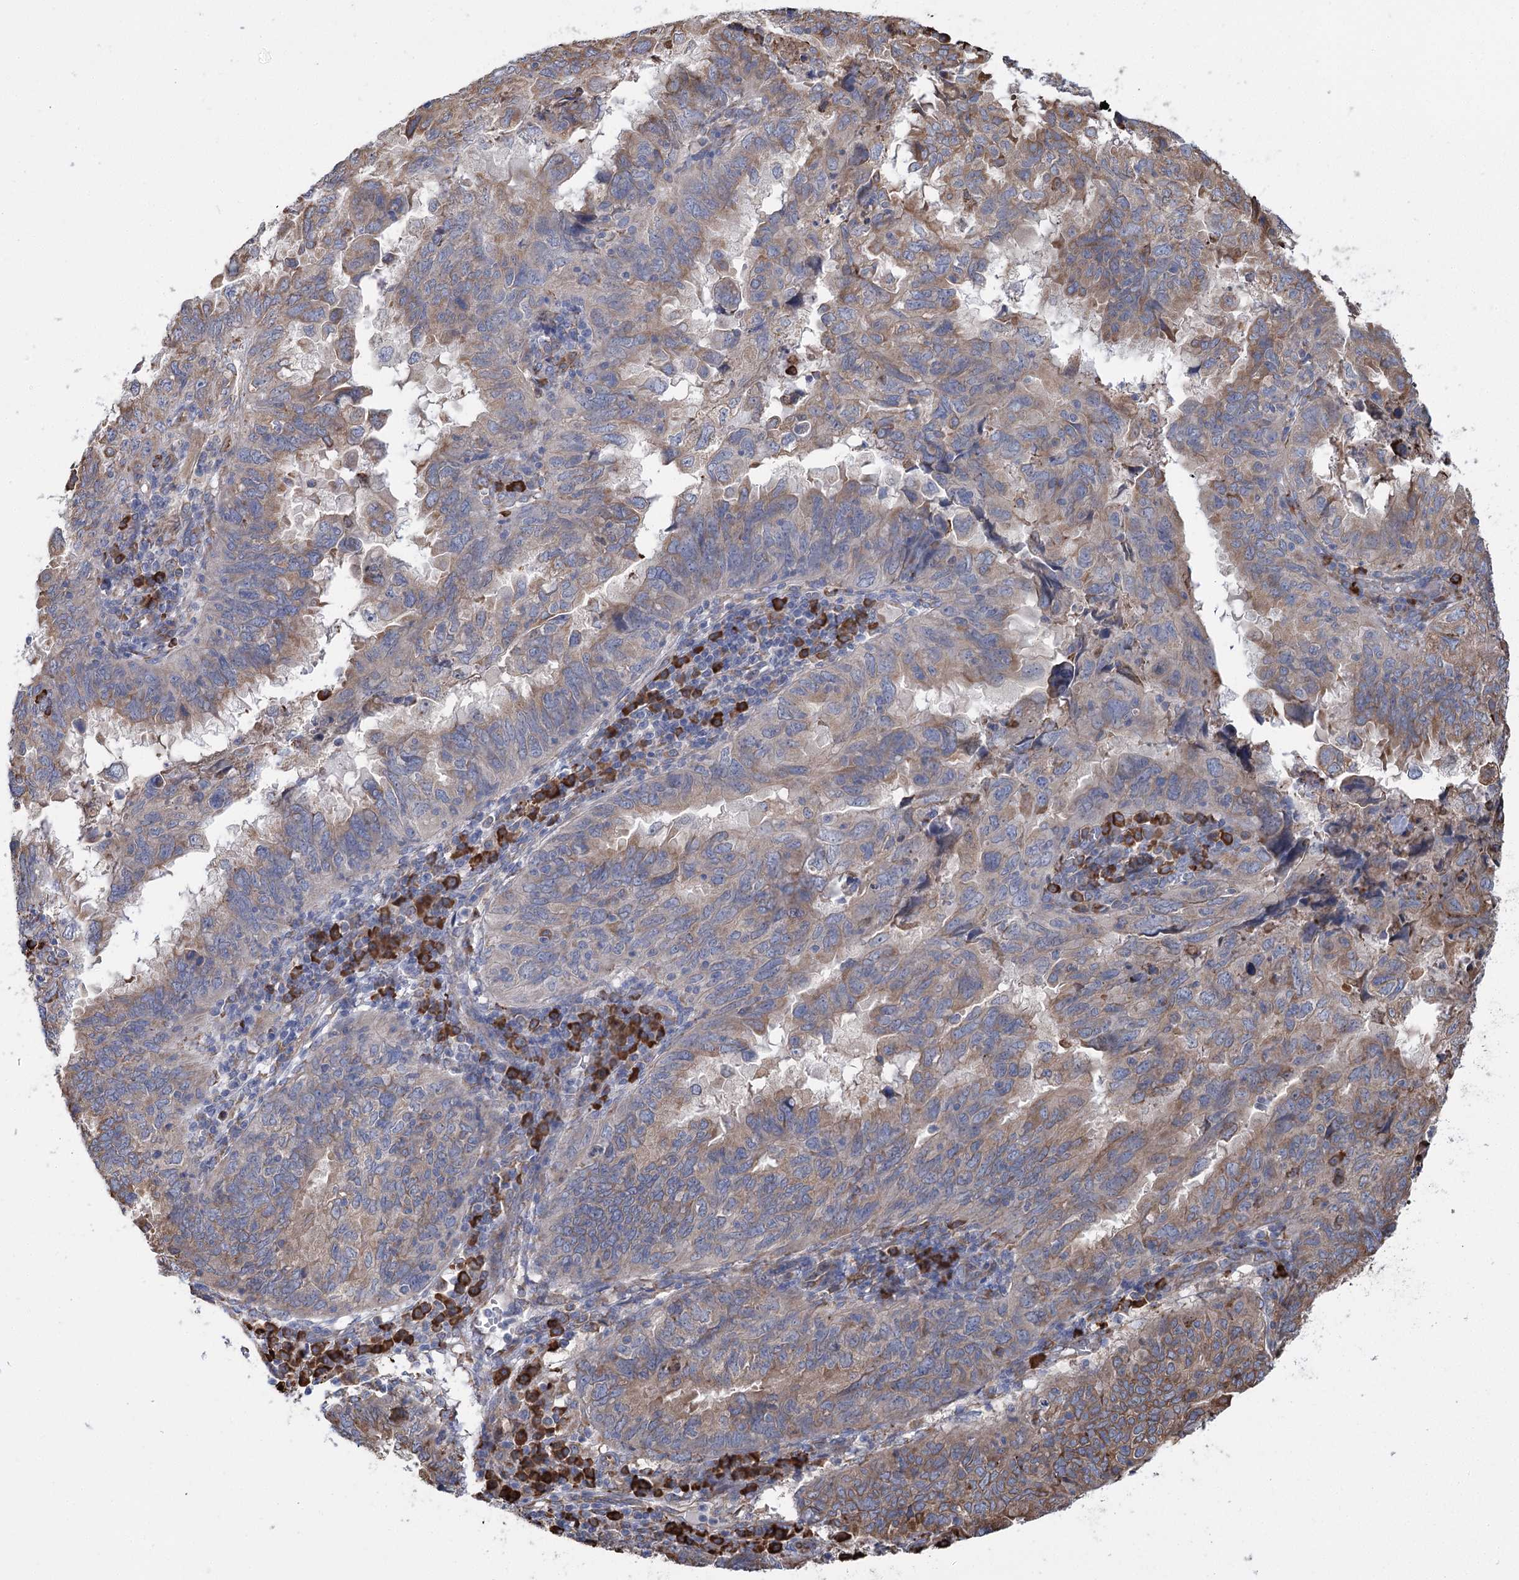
{"staining": {"intensity": "moderate", "quantity": "25%-75%", "location": "cytoplasmic/membranous"}, "tissue": "endometrial cancer", "cell_type": "Tumor cells", "image_type": "cancer", "snomed": [{"axis": "morphology", "description": "Adenocarcinoma, NOS"}, {"axis": "topography", "description": "Uterus"}], "caption": "Protein expression analysis of endometrial cancer shows moderate cytoplasmic/membranous expression in approximately 25%-75% of tumor cells. The staining was performed using DAB (3,3'-diaminobenzidine), with brown indicating positive protein expression. Nuclei are stained blue with hematoxylin.", "gene": "METTL24", "patient": {"sex": "female", "age": 77}}